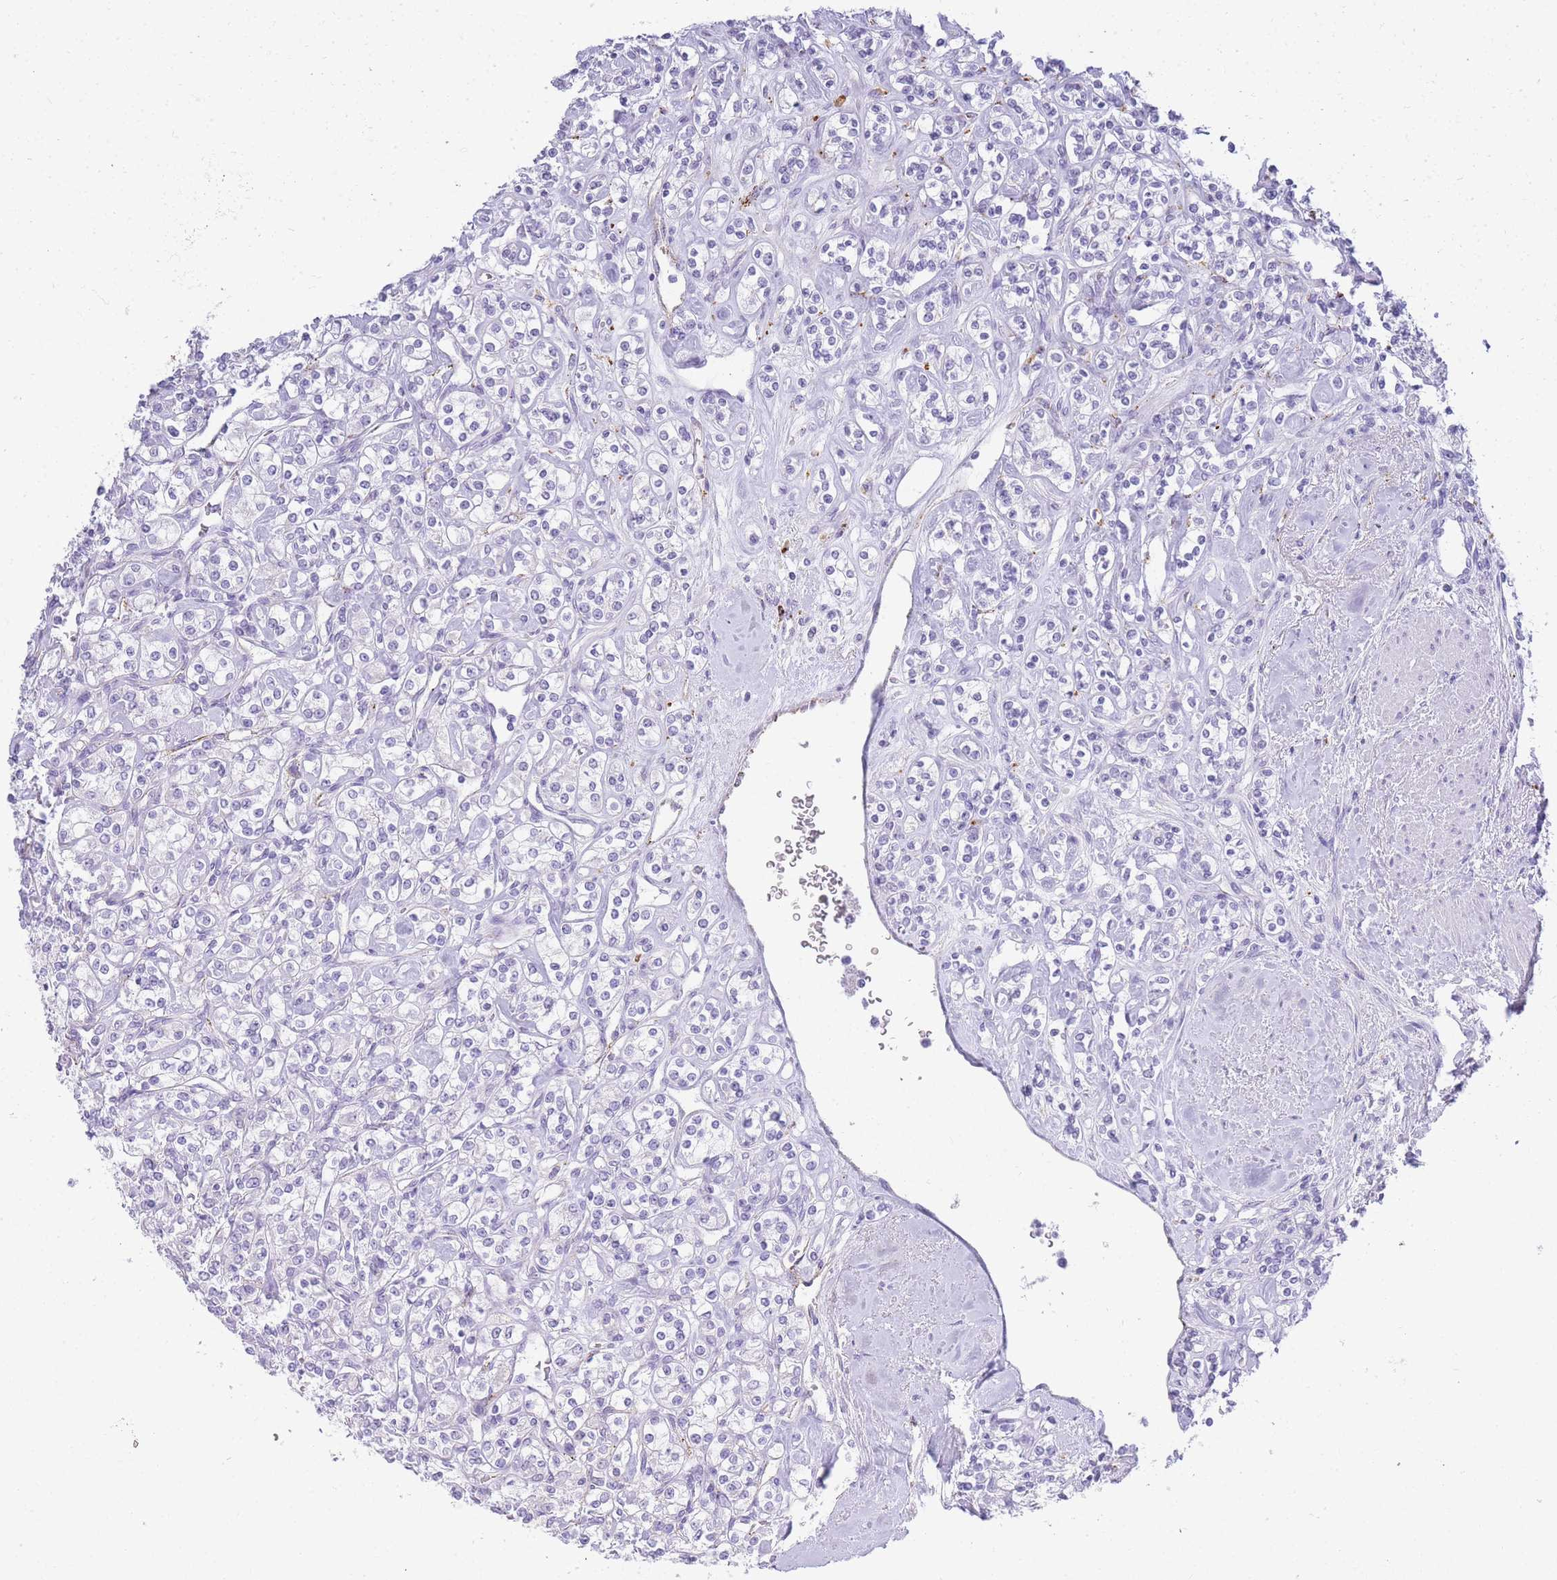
{"staining": {"intensity": "negative", "quantity": "none", "location": "none"}, "tissue": "renal cancer", "cell_type": "Tumor cells", "image_type": "cancer", "snomed": [{"axis": "morphology", "description": "Adenocarcinoma, NOS"}, {"axis": "topography", "description": "Kidney"}], "caption": "DAB immunohistochemical staining of human renal cancer (adenocarcinoma) exhibits no significant expression in tumor cells.", "gene": "RHO", "patient": {"sex": "male", "age": 77}}